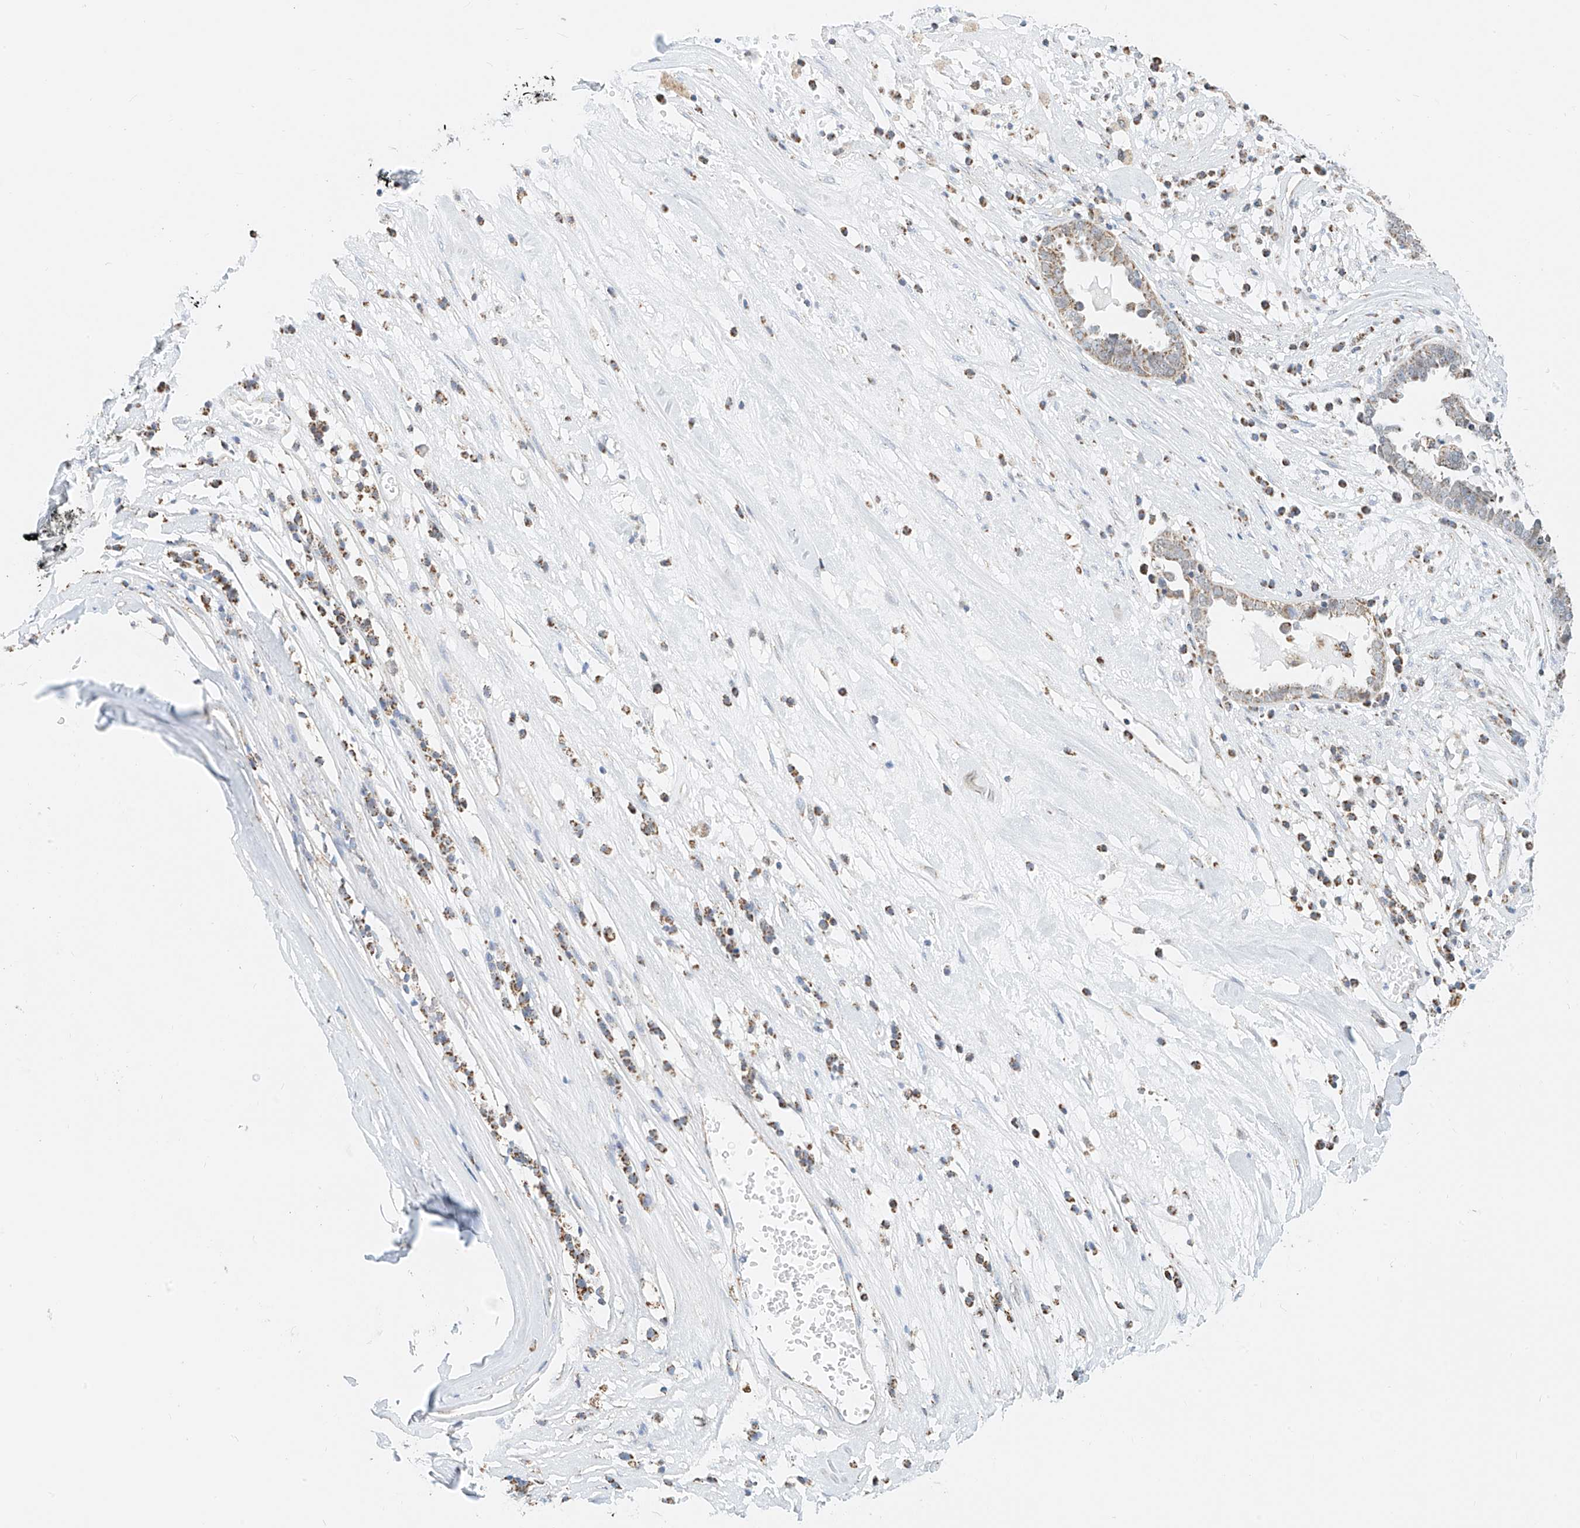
{"staining": {"intensity": "weak", "quantity": "25%-75%", "location": "cytoplasmic/membranous"}, "tissue": "ovarian cancer", "cell_type": "Tumor cells", "image_type": "cancer", "snomed": [{"axis": "morphology", "description": "Carcinoma, endometroid"}, {"axis": "topography", "description": "Ovary"}], "caption": "Human ovarian endometroid carcinoma stained with a protein marker exhibits weak staining in tumor cells.", "gene": "NALCN", "patient": {"sex": "female", "age": 62}}